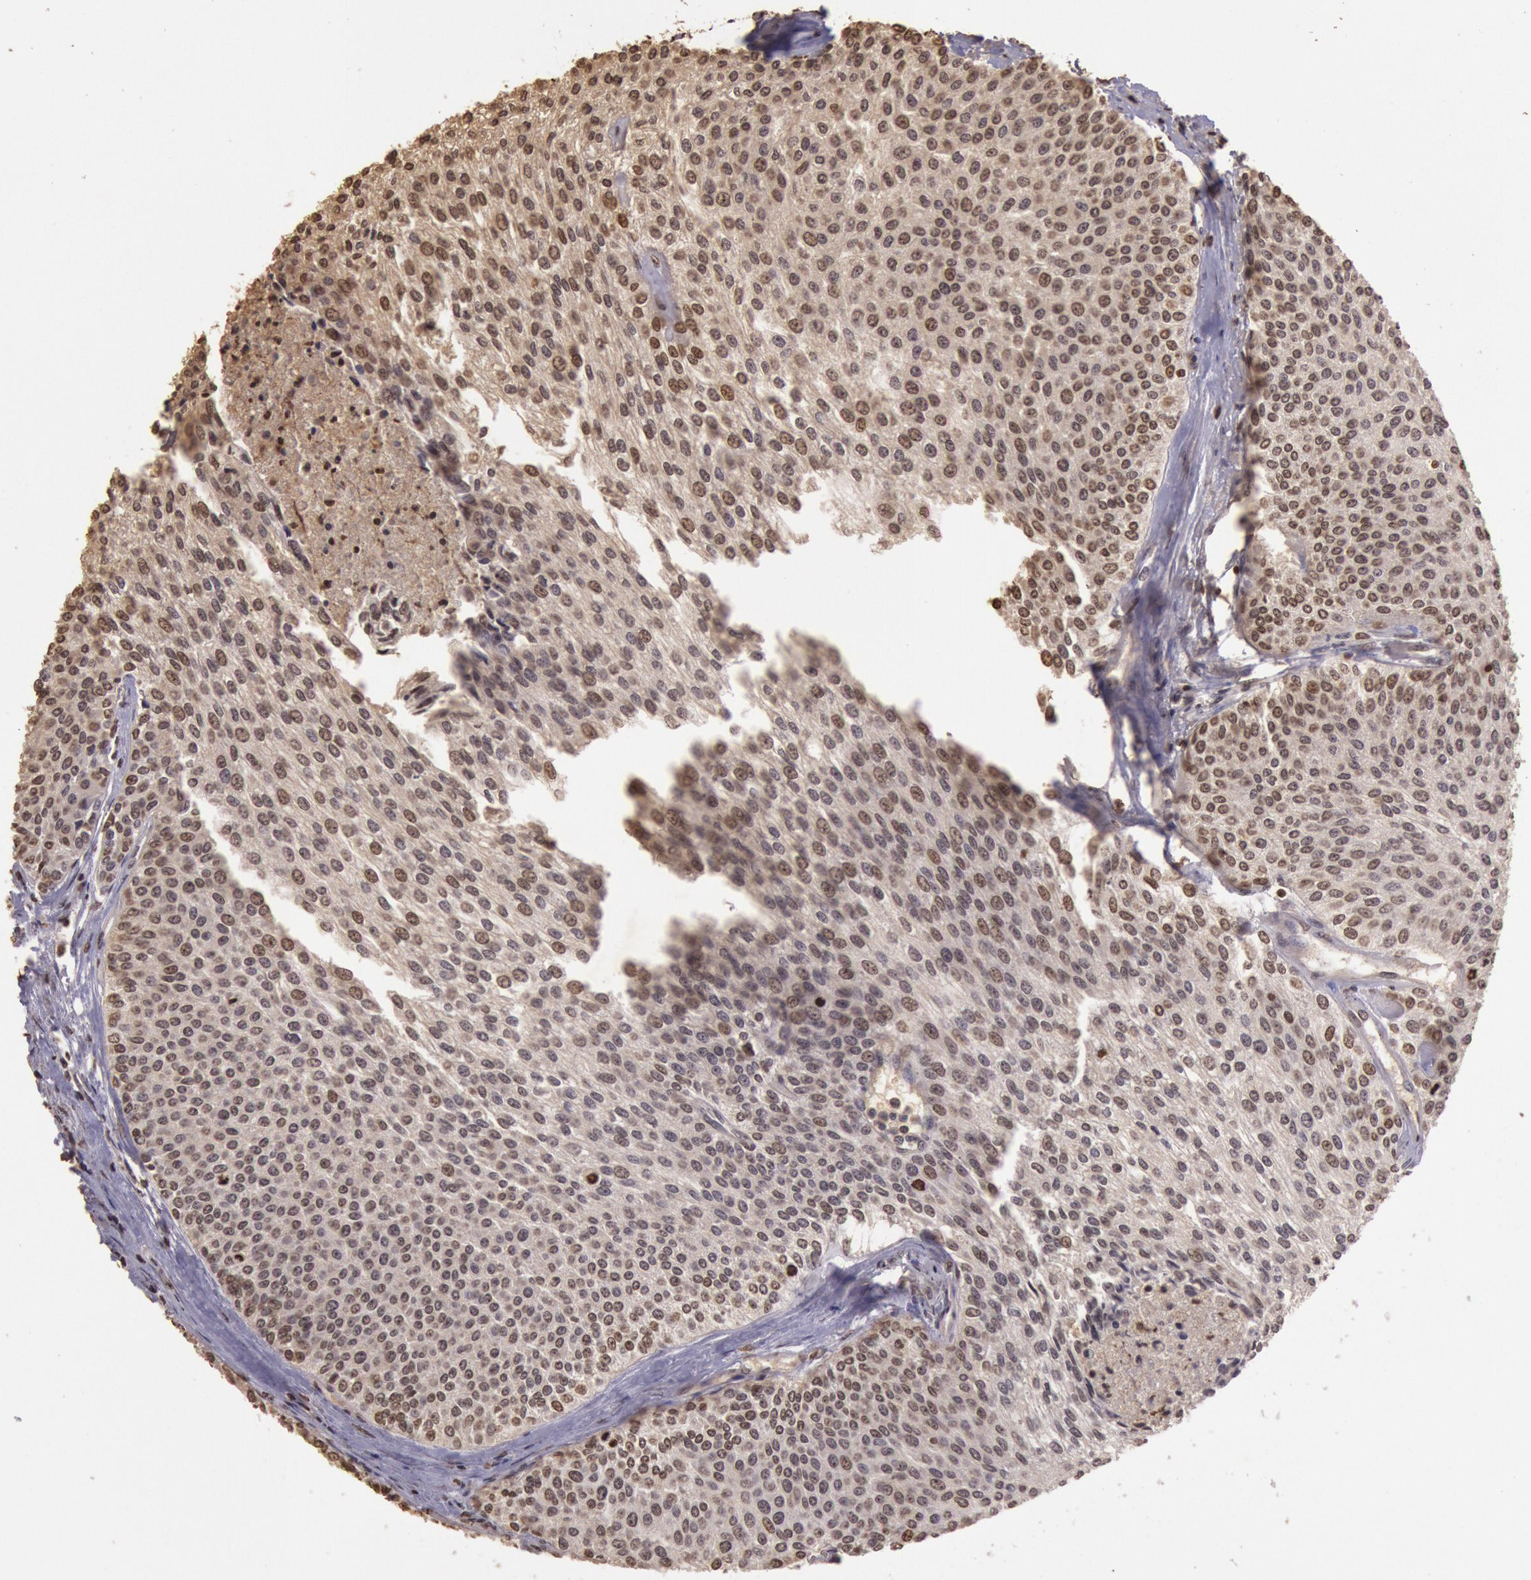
{"staining": {"intensity": "moderate", "quantity": ">75%", "location": "cytoplasmic/membranous,nuclear"}, "tissue": "urothelial cancer", "cell_type": "Tumor cells", "image_type": "cancer", "snomed": [{"axis": "morphology", "description": "Urothelial carcinoma, Low grade"}, {"axis": "topography", "description": "Urinary bladder"}], "caption": "Immunohistochemistry (IHC) micrograph of urothelial carcinoma (low-grade) stained for a protein (brown), which displays medium levels of moderate cytoplasmic/membranous and nuclear positivity in about >75% of tumor cells.", "gene": "SOD1", "patient": {"sex": "female", "age": 73}}